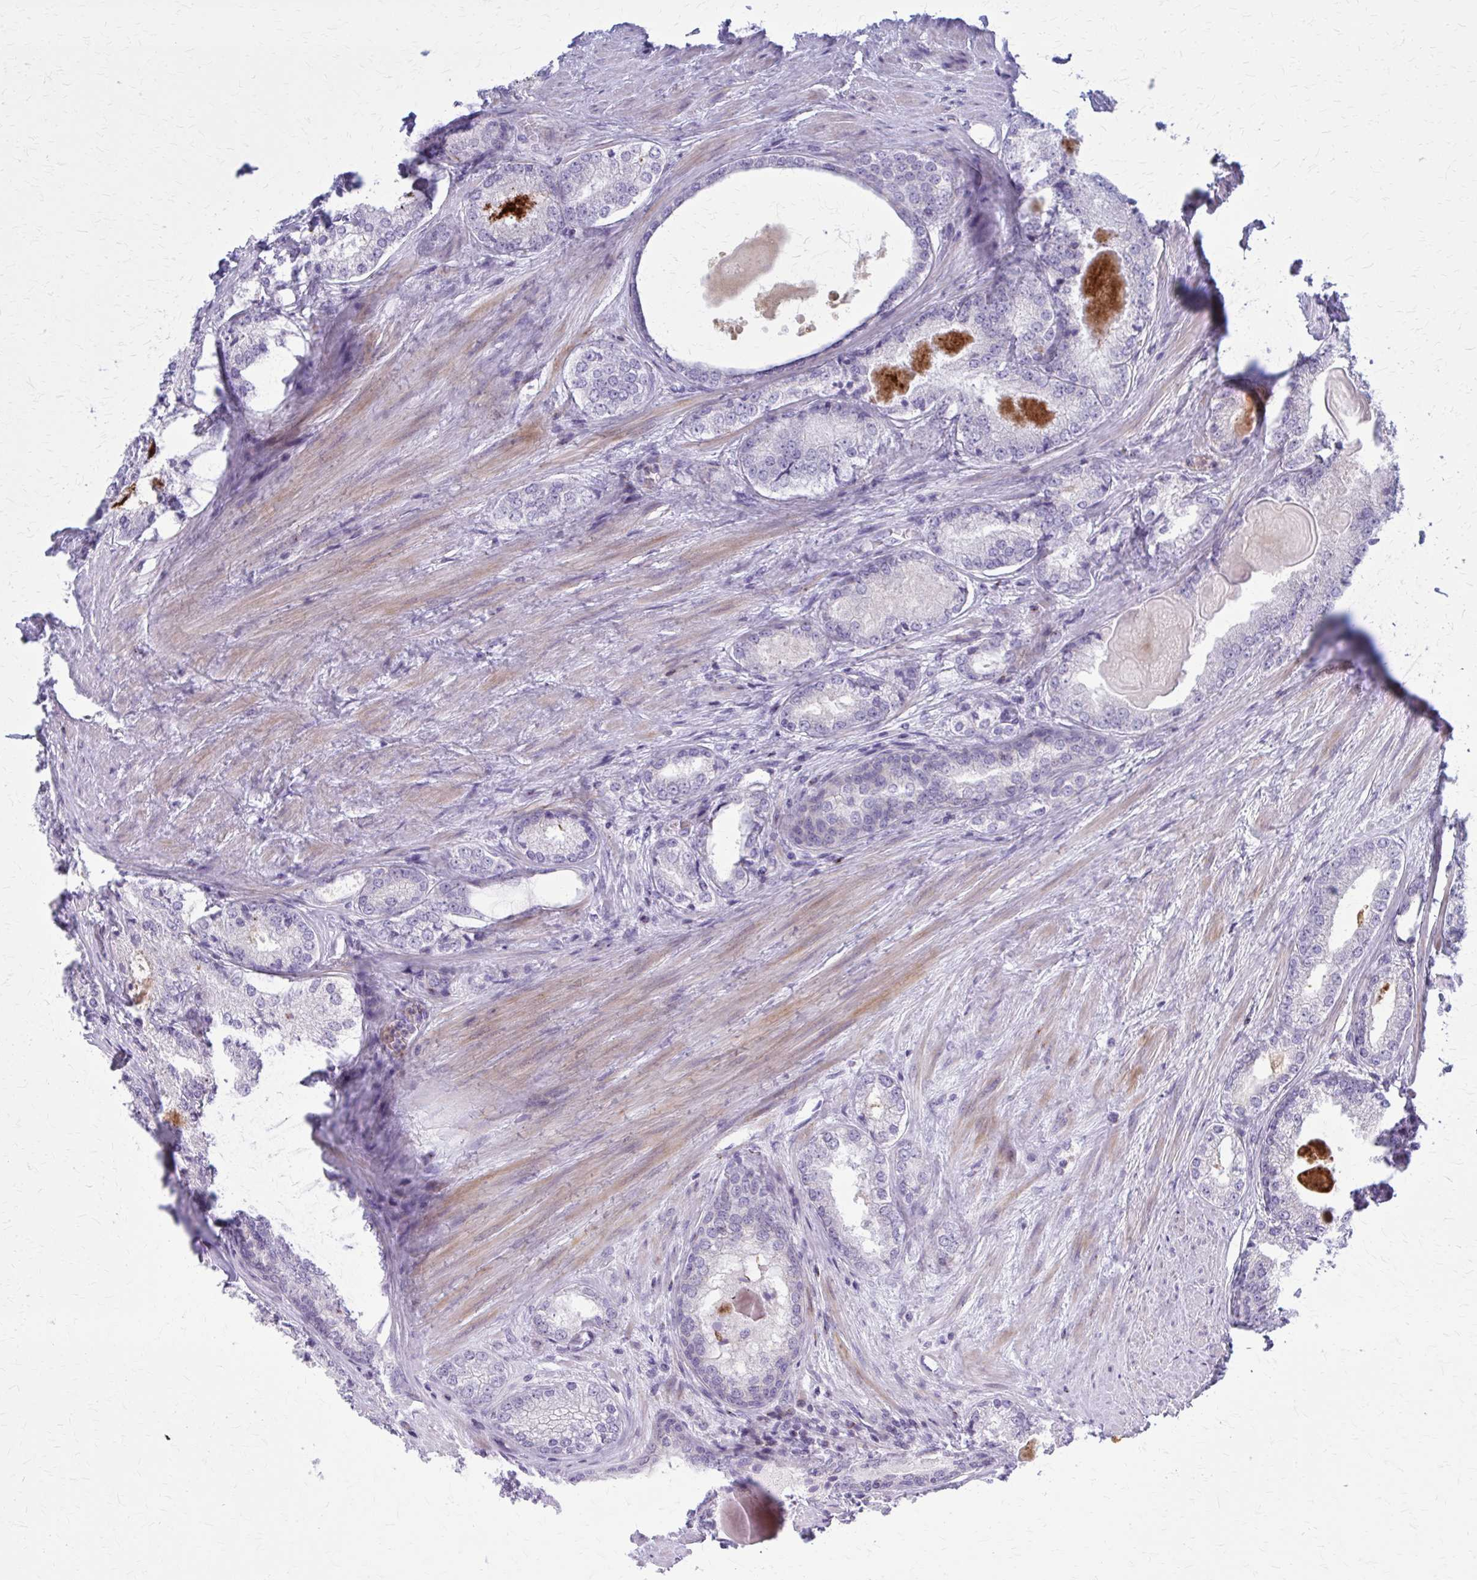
{"staining": {"intensity": "negative", "quantity": "none", "location": "none"}, "tissue": "prostate cancer", "cell_type": "Tumor cells", "image_type": "cancer", "snomed": [{"axis": "morphology", "description": "Adenocarcinoma, NOS"}, {"axis": "morphology", "description": "Adenocarcinoma, Low grade"}, {"axis": "topography", "description": "Prostate"}], "caption": "Tumor cells are negative for protein expression in human prostate adenocarcinoma. (Stains: DAB (3,3'-diaminobenzidine) immunohistochemistry with hematoxylin counter stain, Microscopy: brightfield microscopy at high magnification).", "gene": "PEDS1", "patient": {"sex": "male", "age": 68}}